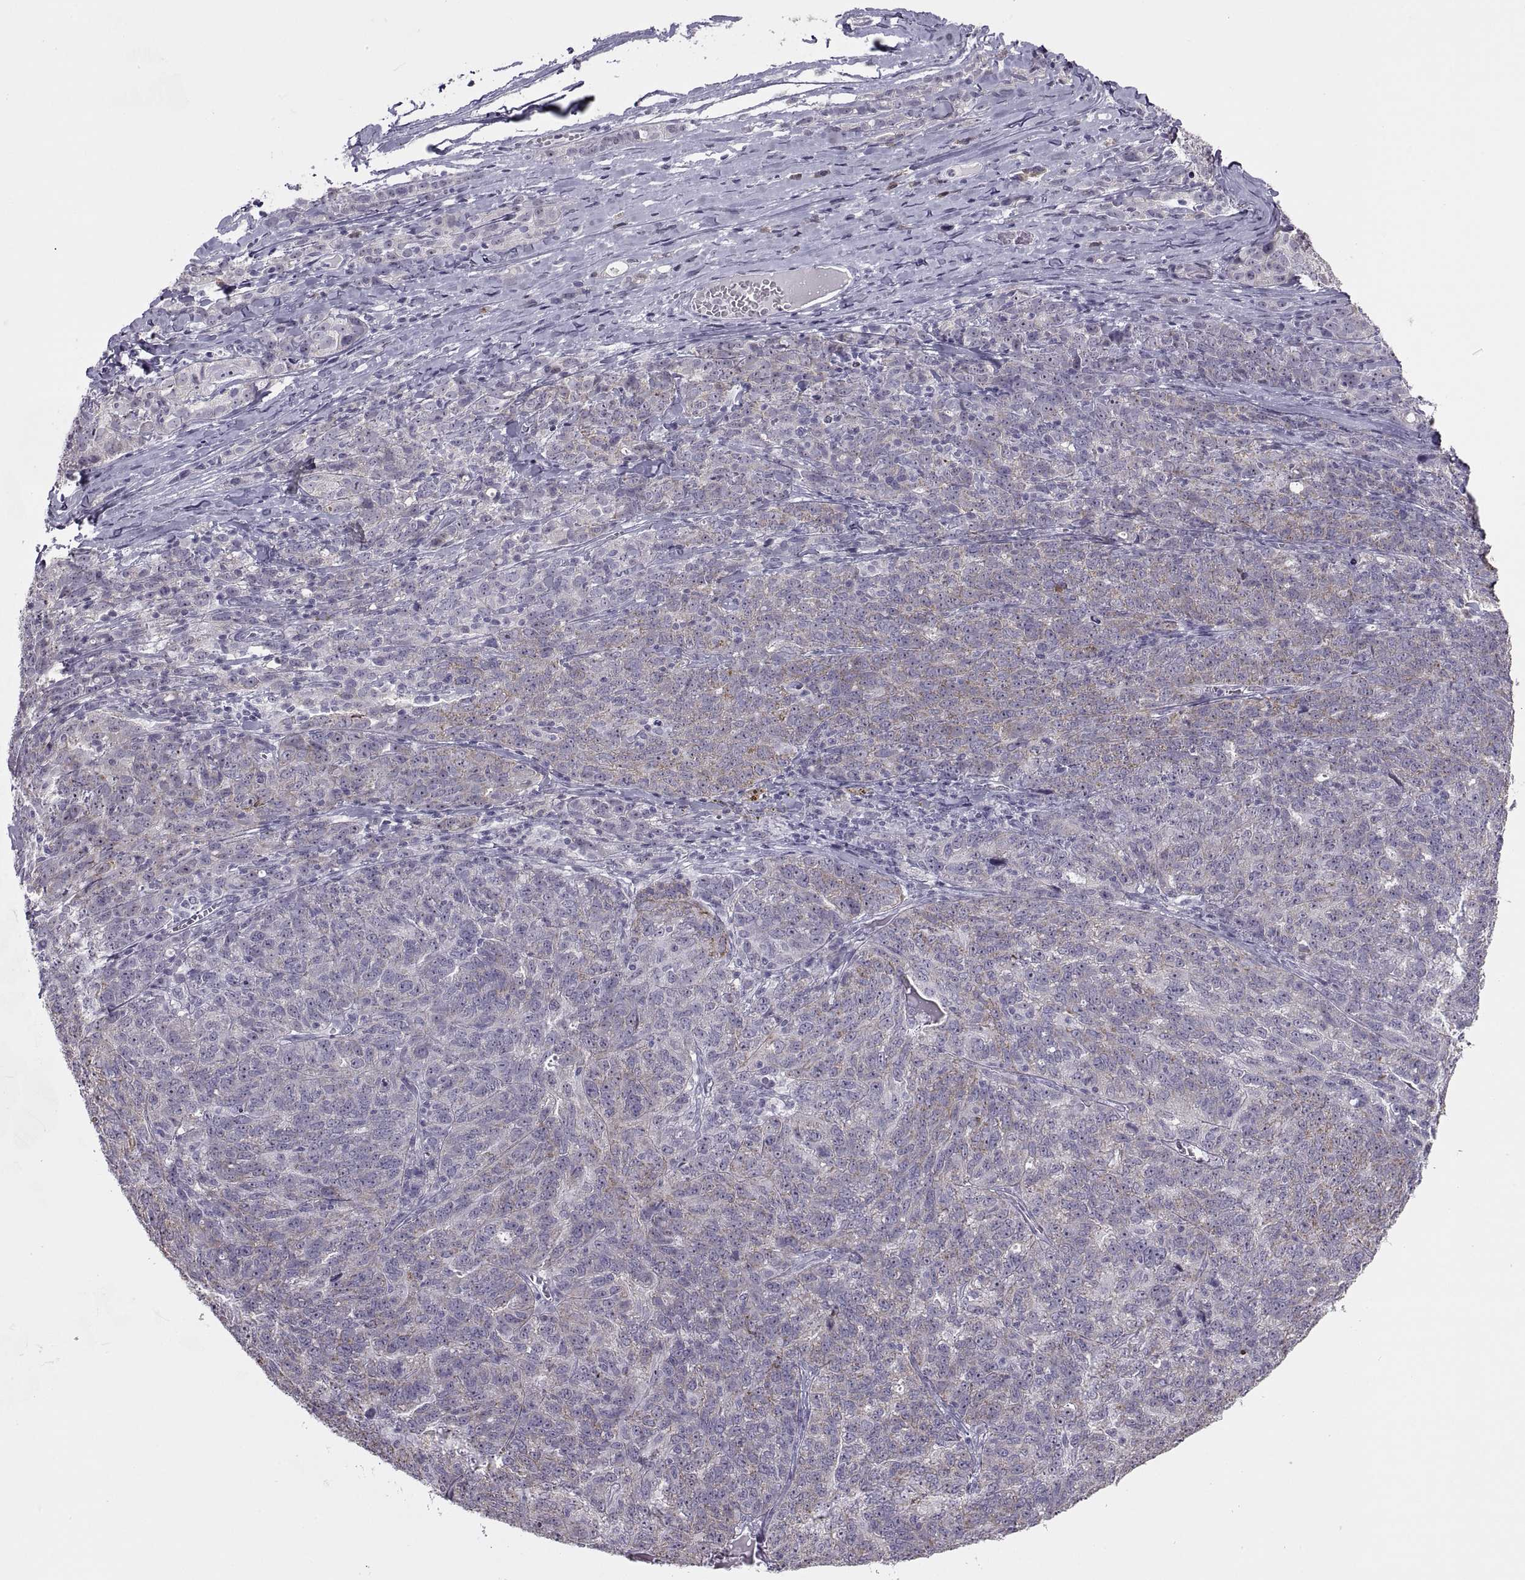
{"staining": {"intensity": "weak", "quantity": "25%-75%", "location": "cytoplasmic/membranous"}, "tissue": "ovarian cancer", "cell_type": "Tumor cells", "image_type": "cancer", "snomed": [{"axis": "morphology", "description": "Cystadenocarcinoma, serous, NOS"}, {"axis": "topography", "description": "Ovary"}], "caption": "Weak cytoplasmic/membranous protein expression is seen in approximately 25%-75% of tumor cells in ovarian serous cystadenocarcinoma.", "gene": "ASIC2", "patient": {"sex": "female", "age": 71}}